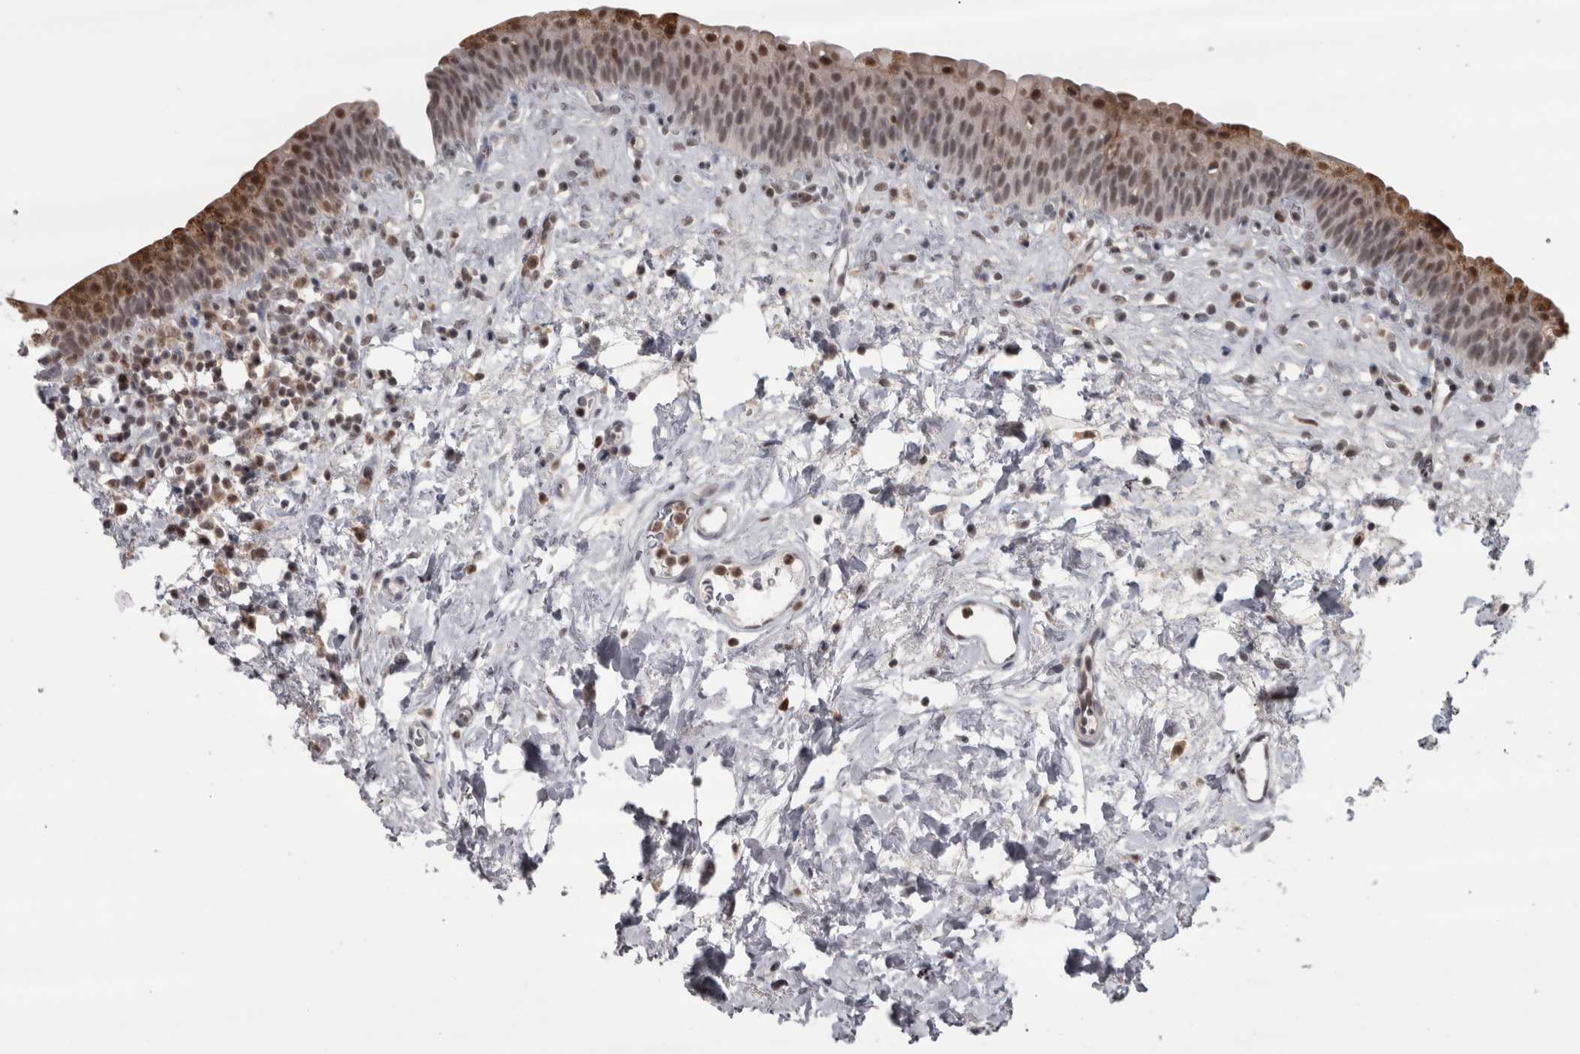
{"staining": {"intensity": "moderate", "quantity": ">75%", "location": "nuclear"}, "tissue": "urinary bladder", "cell_type": "Urothelial cells", "image_type": "normal", "snomed": [{"axis": "morphology", "description": "Normal tissue, NOS"}, {"axis": "topography", "description": "Urinary bladder"}], "caption": "Immunohistochemistry image of normal urinary bladder stained for a protein (brown), which reveals medium levels of moderate nuclear staining in approximately >75% of urothelial cells.", "gene": "MICU3", "patient": {"sex": "male", "age": 83}}